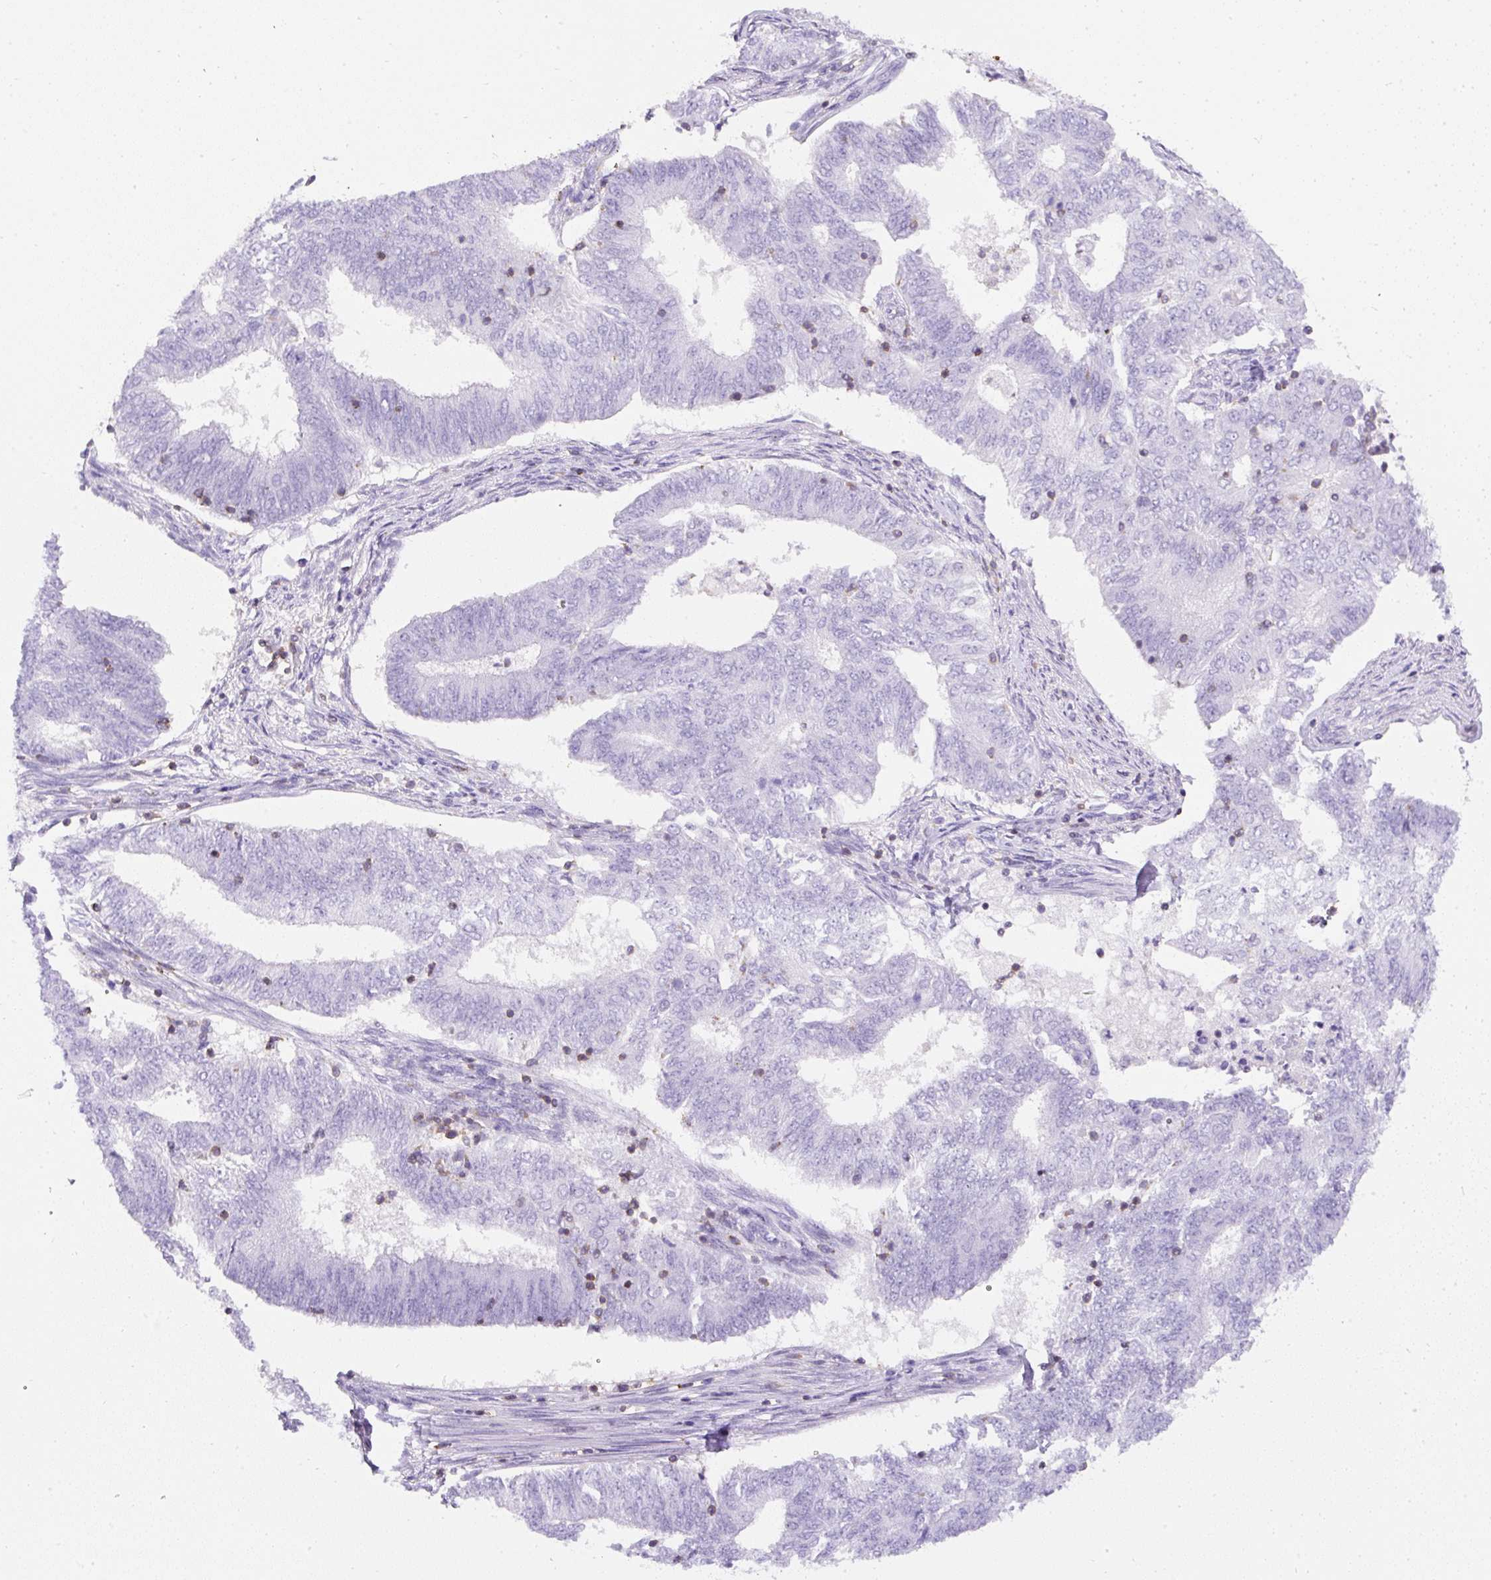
{"staining": {"intensity": "negative", "quantity": "none", "location": "none"}, "tissue": "endometrial cancer", "cell_type": "Tumor cells", "image_type": "cancer", "snomed": [{"axis": "morphology", "description": "Adenocarcinoma, NOS"}, {"axis": "topography", "description": "Endometrium"}], "caption": "Tumor cells are negative for brown protein staining in endometrial cancer (adenocarcinoma).", "gene": "FAM228B", "patient": {"sex": "female", "age": 62}}